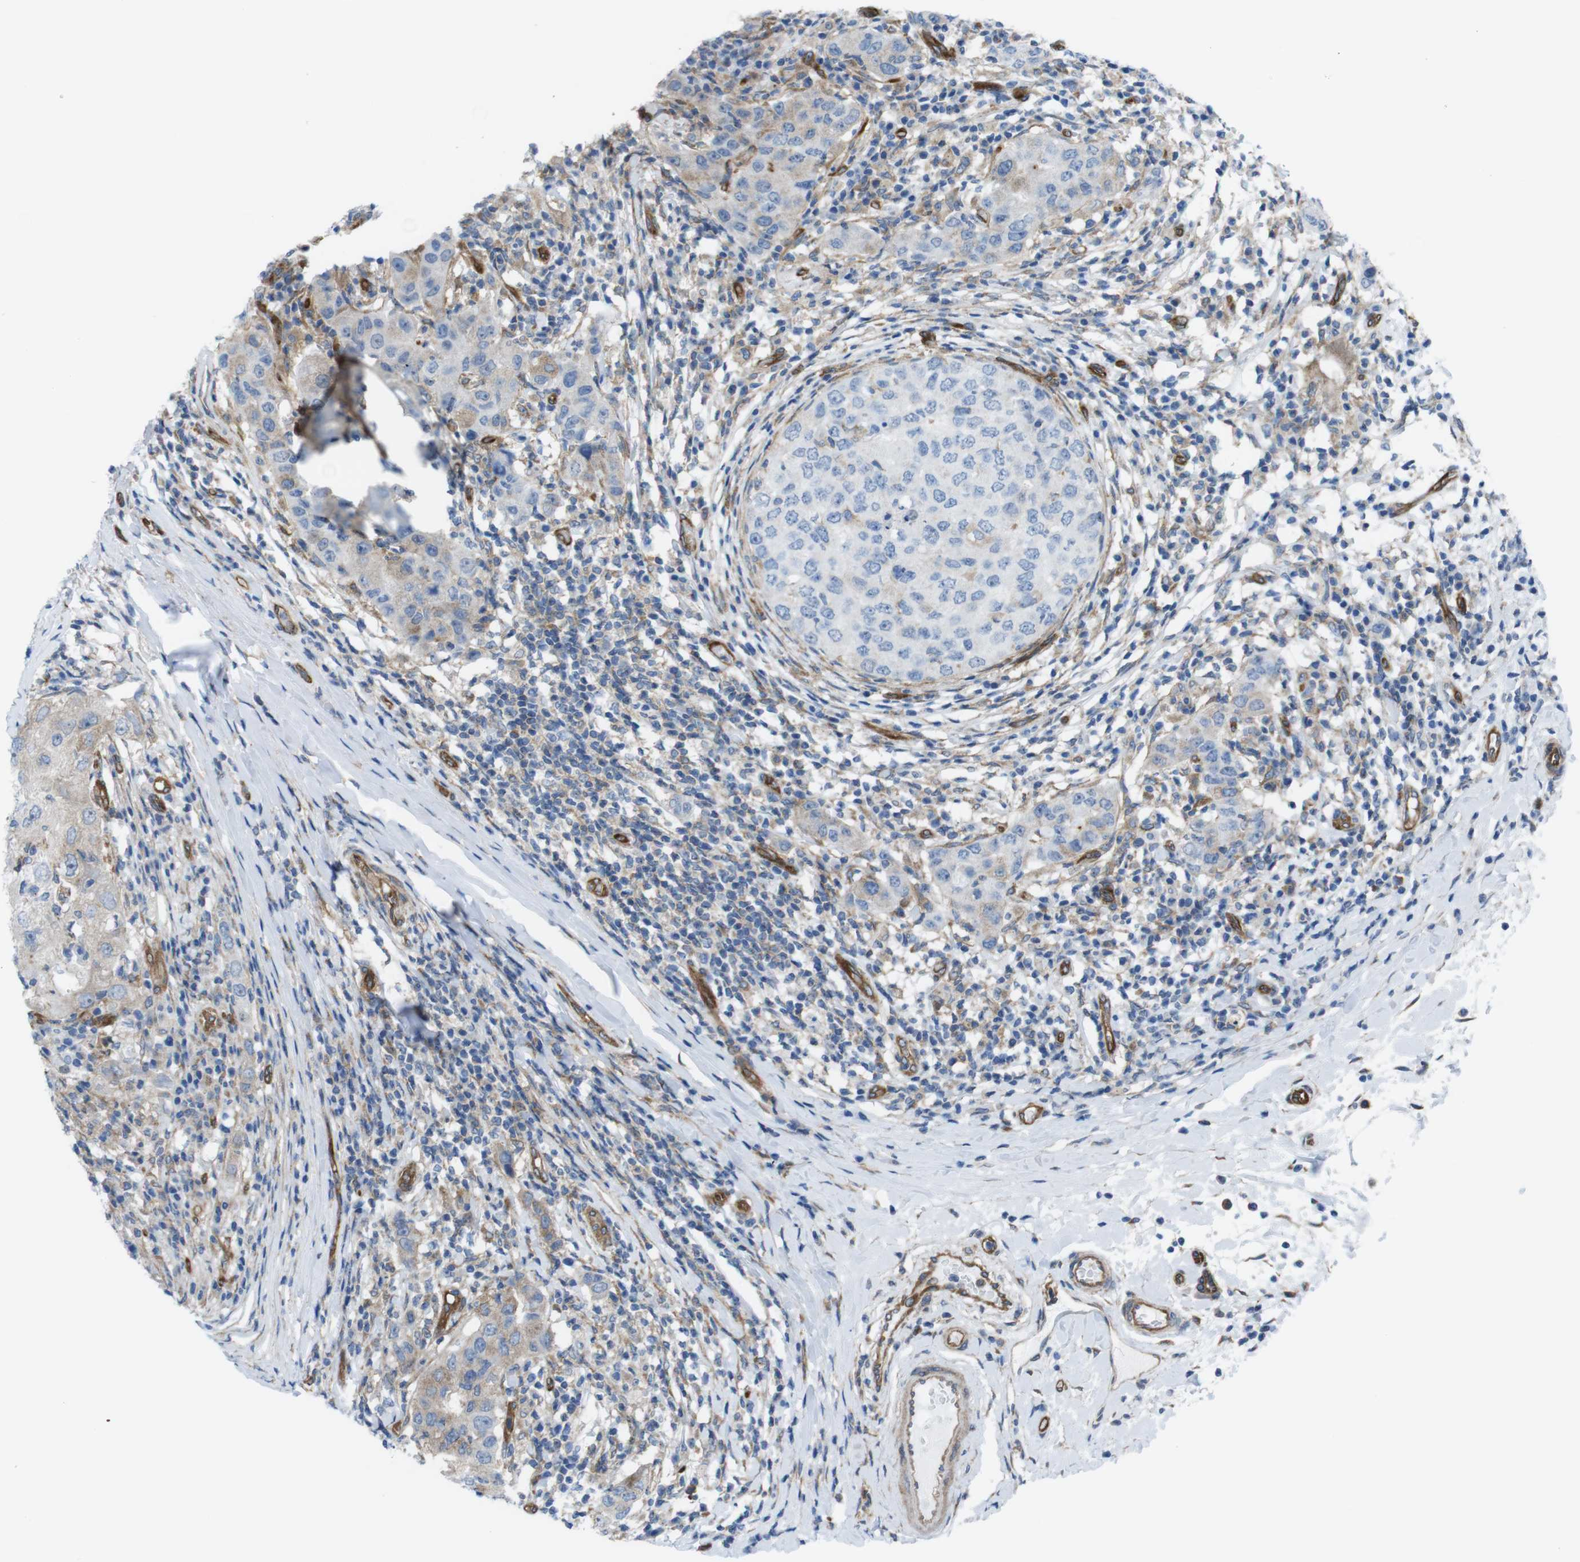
{"staining": {"intensity": "weak", "quantity": "25%-75%", "location": "cytoplasmic/membranous,nuclear"}, "tissue": "breast cancer", "cell_type": "Tumor cells", "image_type": "cancer", "snomed": [{"axis": "morphology", "description": "Duct carcinoma"}, {"axis": "topography", "description": "Breast"}], "caption": "An image of breast cancer stained for a protein displays weak cytoplasmic/membranous and nuclear brown staining in tumor cells. Using DAB (3,3'-diaminobenzidine) (brown) and hematoxylin (blue) stains, captured at high magnification using brightfield microscopy.", "gene": "DIAPH2", "patient": {"sex": "female", "age": 27}}